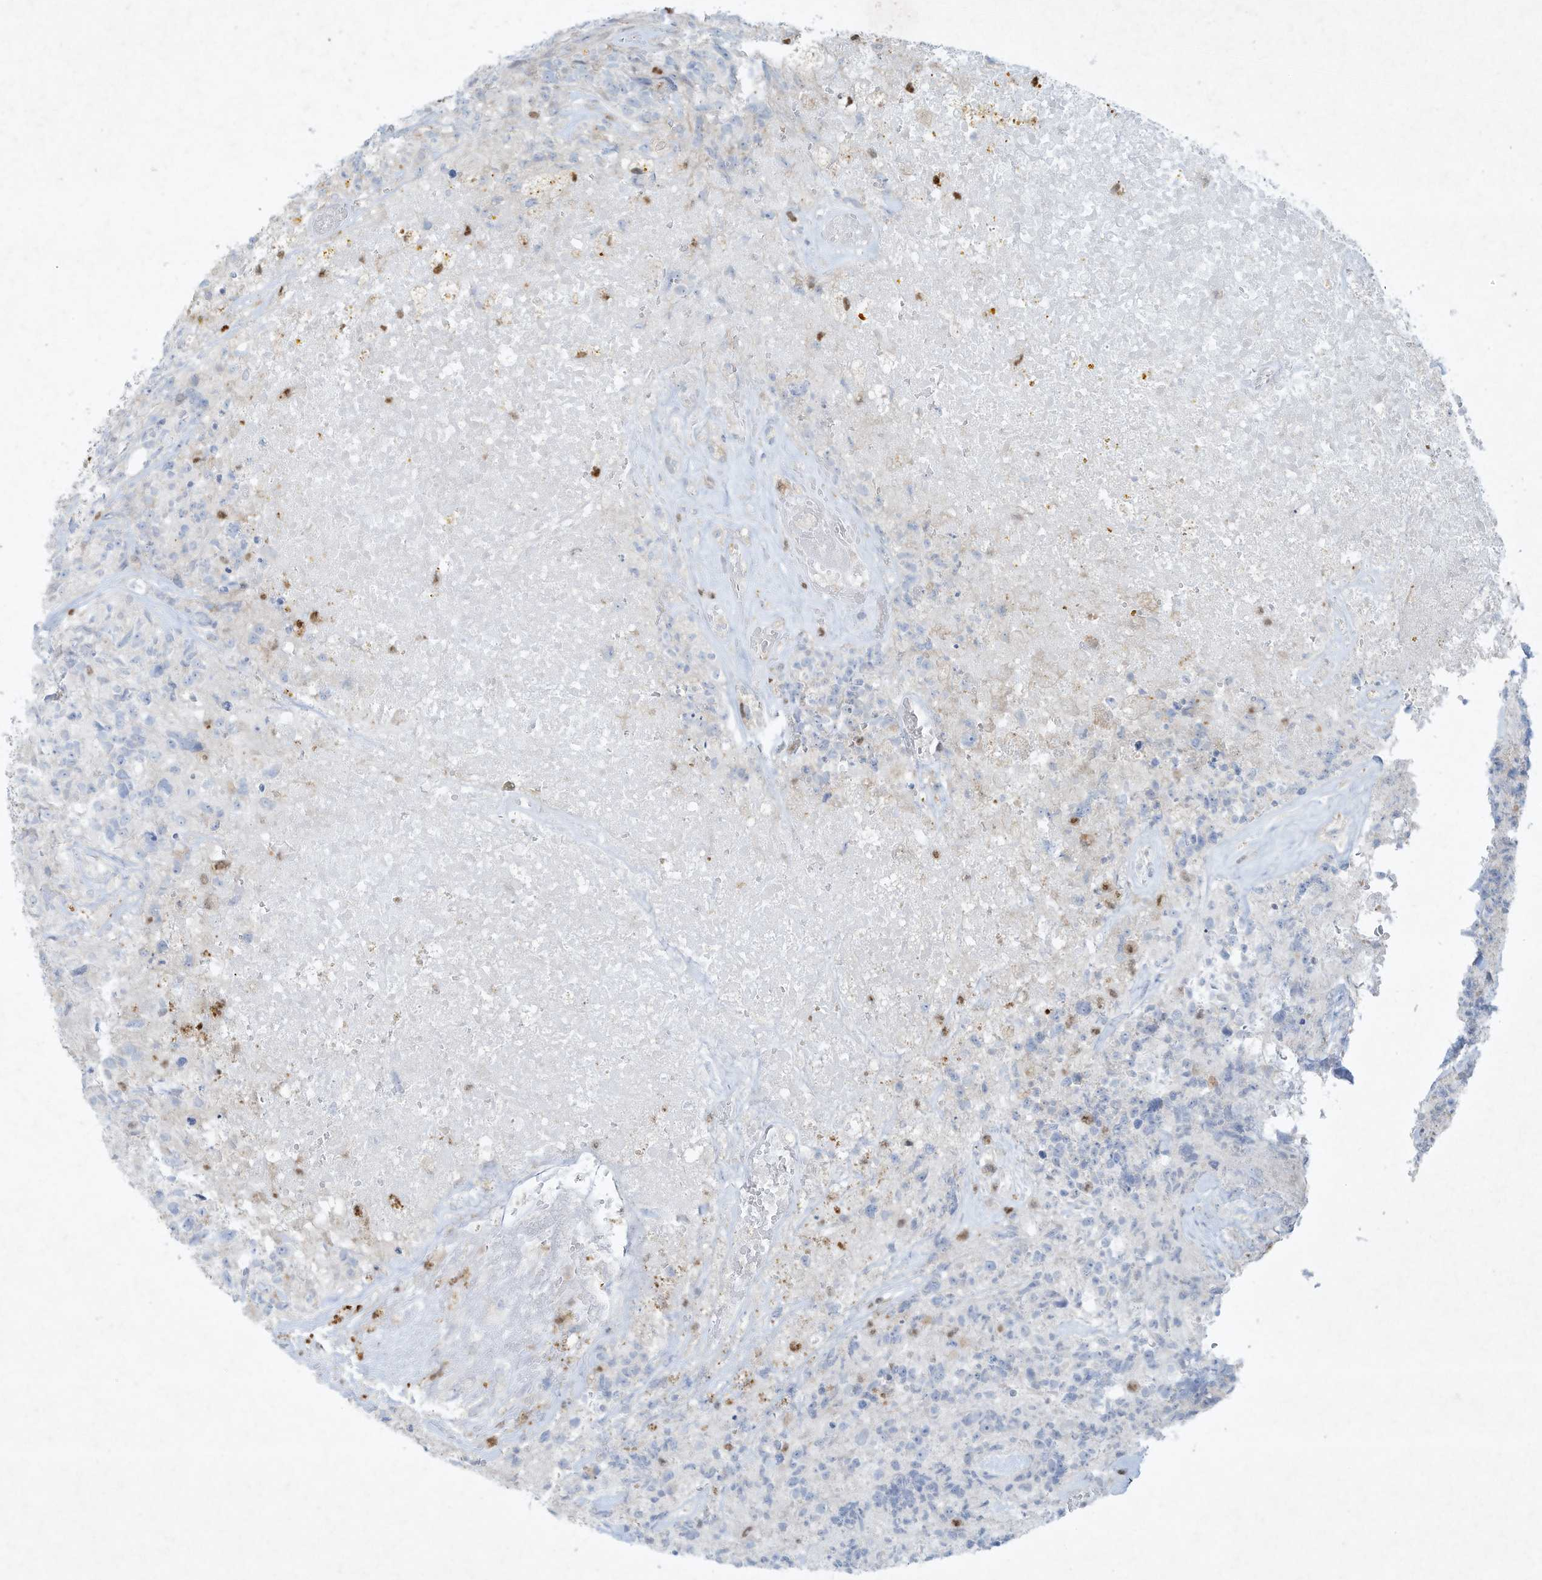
{"staining": {"intensity": "negative", "quantity": "none", "location": "none"}, "tissue": "glioma", "cell_type": "Tumor cells", "image_type": "cancer", "snomed": [{"axis": "morphology", "description": "Glioma, malignant, High grade"}, {"axis": "topography", "description": "Brain"}], "caption": "The immunohistochemistry histopathology image has no significant positivity in tumor cells of glioma tissue.", "gene": "TUBE1", "patient": {"sex": "male", "age": 69}}